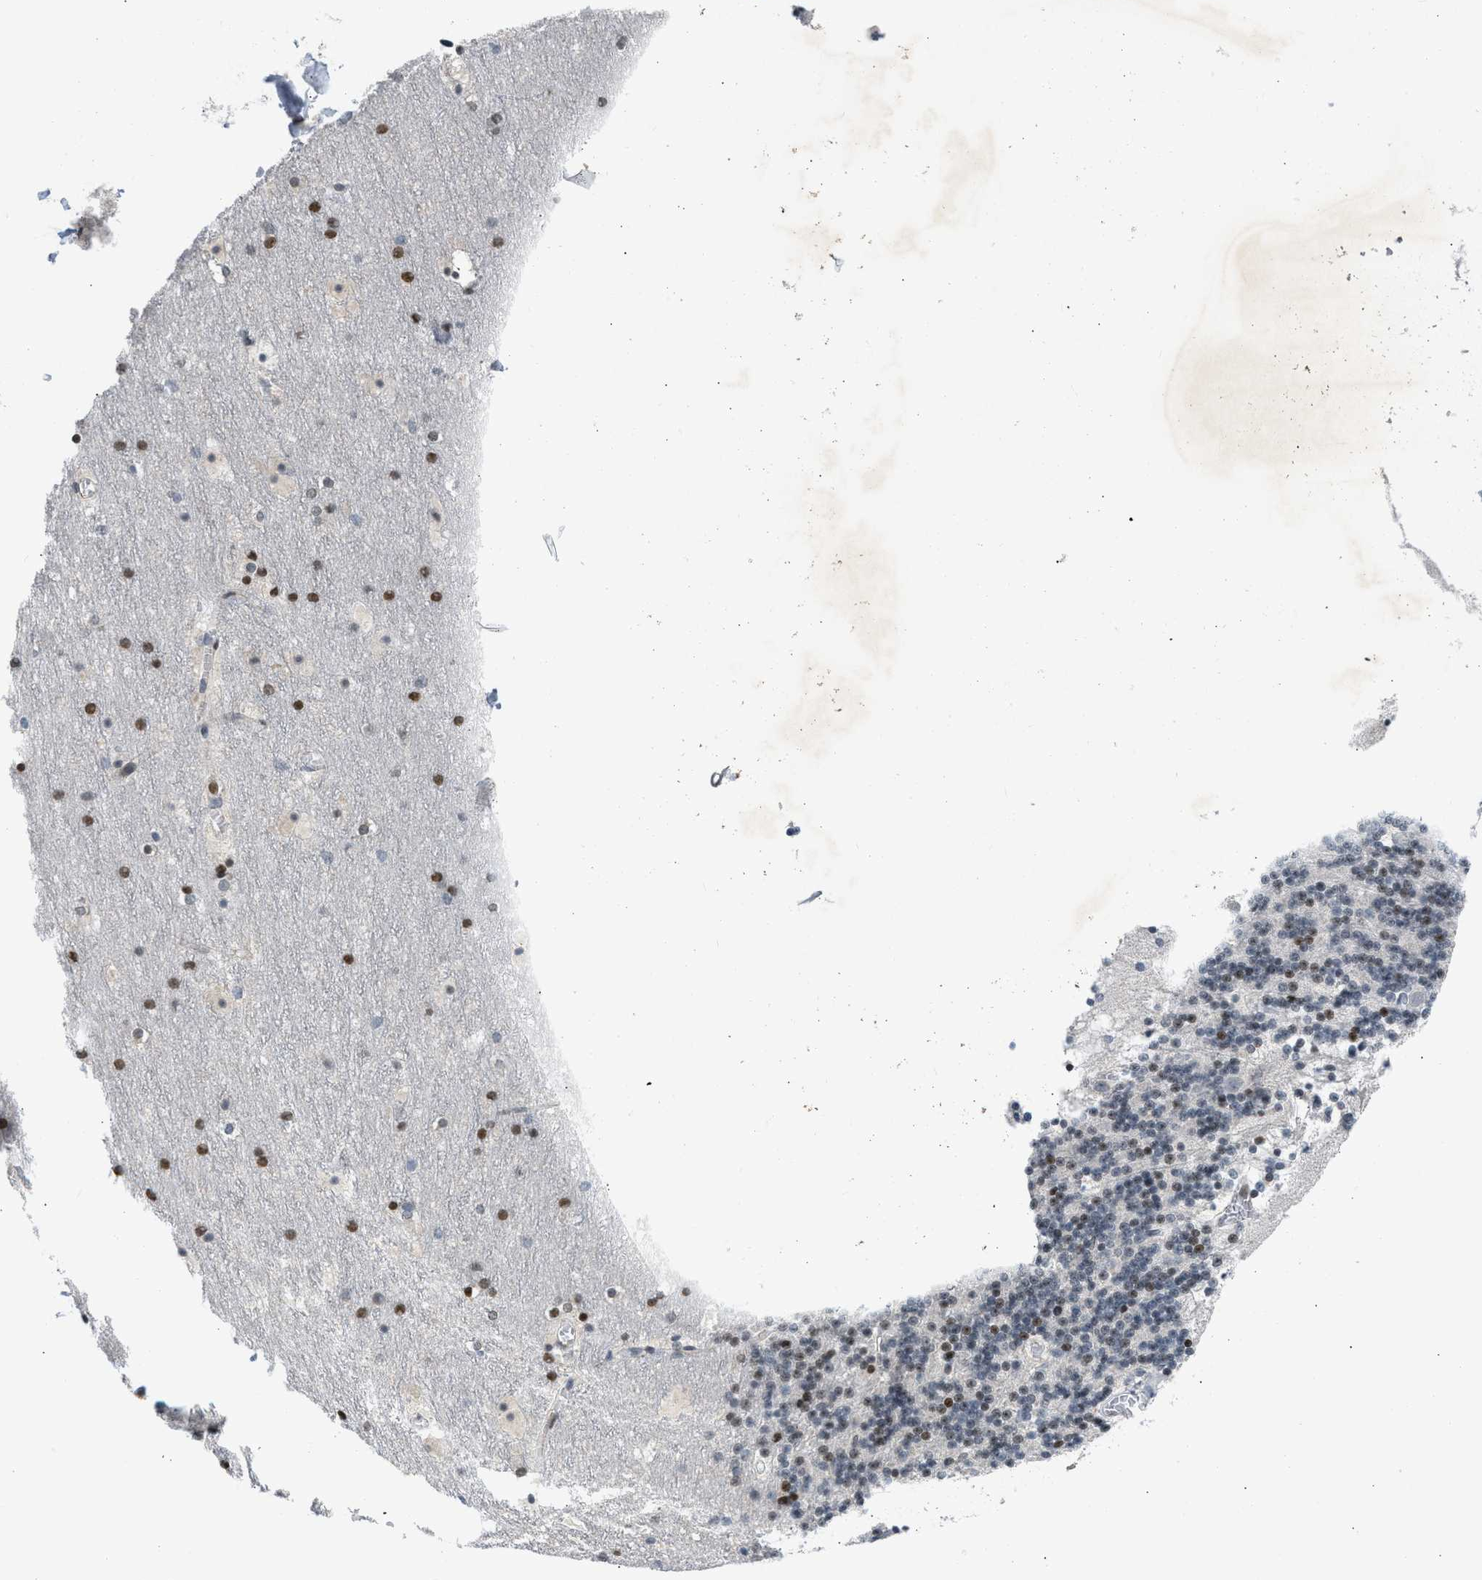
{"staining": {"intensity": "strong", "quantity": "<25%", "location": "nuclear"}, "tissue": "cerebellum", "cell_type": "Cells in granular layer", "image_type": "normal", "snomed": [{"axis": "morphology", "description": "Normal tissue, NOS"}, {"axis": "topography", "description": "Cerebellum"}], "caption": "Cerebellum stained with DAB IHC exhibits medium levels of strong nuclear expression in approximately <25% of cells in granular layer.", "gene": "OLIG3", "patient": {"sex": "male", "age": 45}}